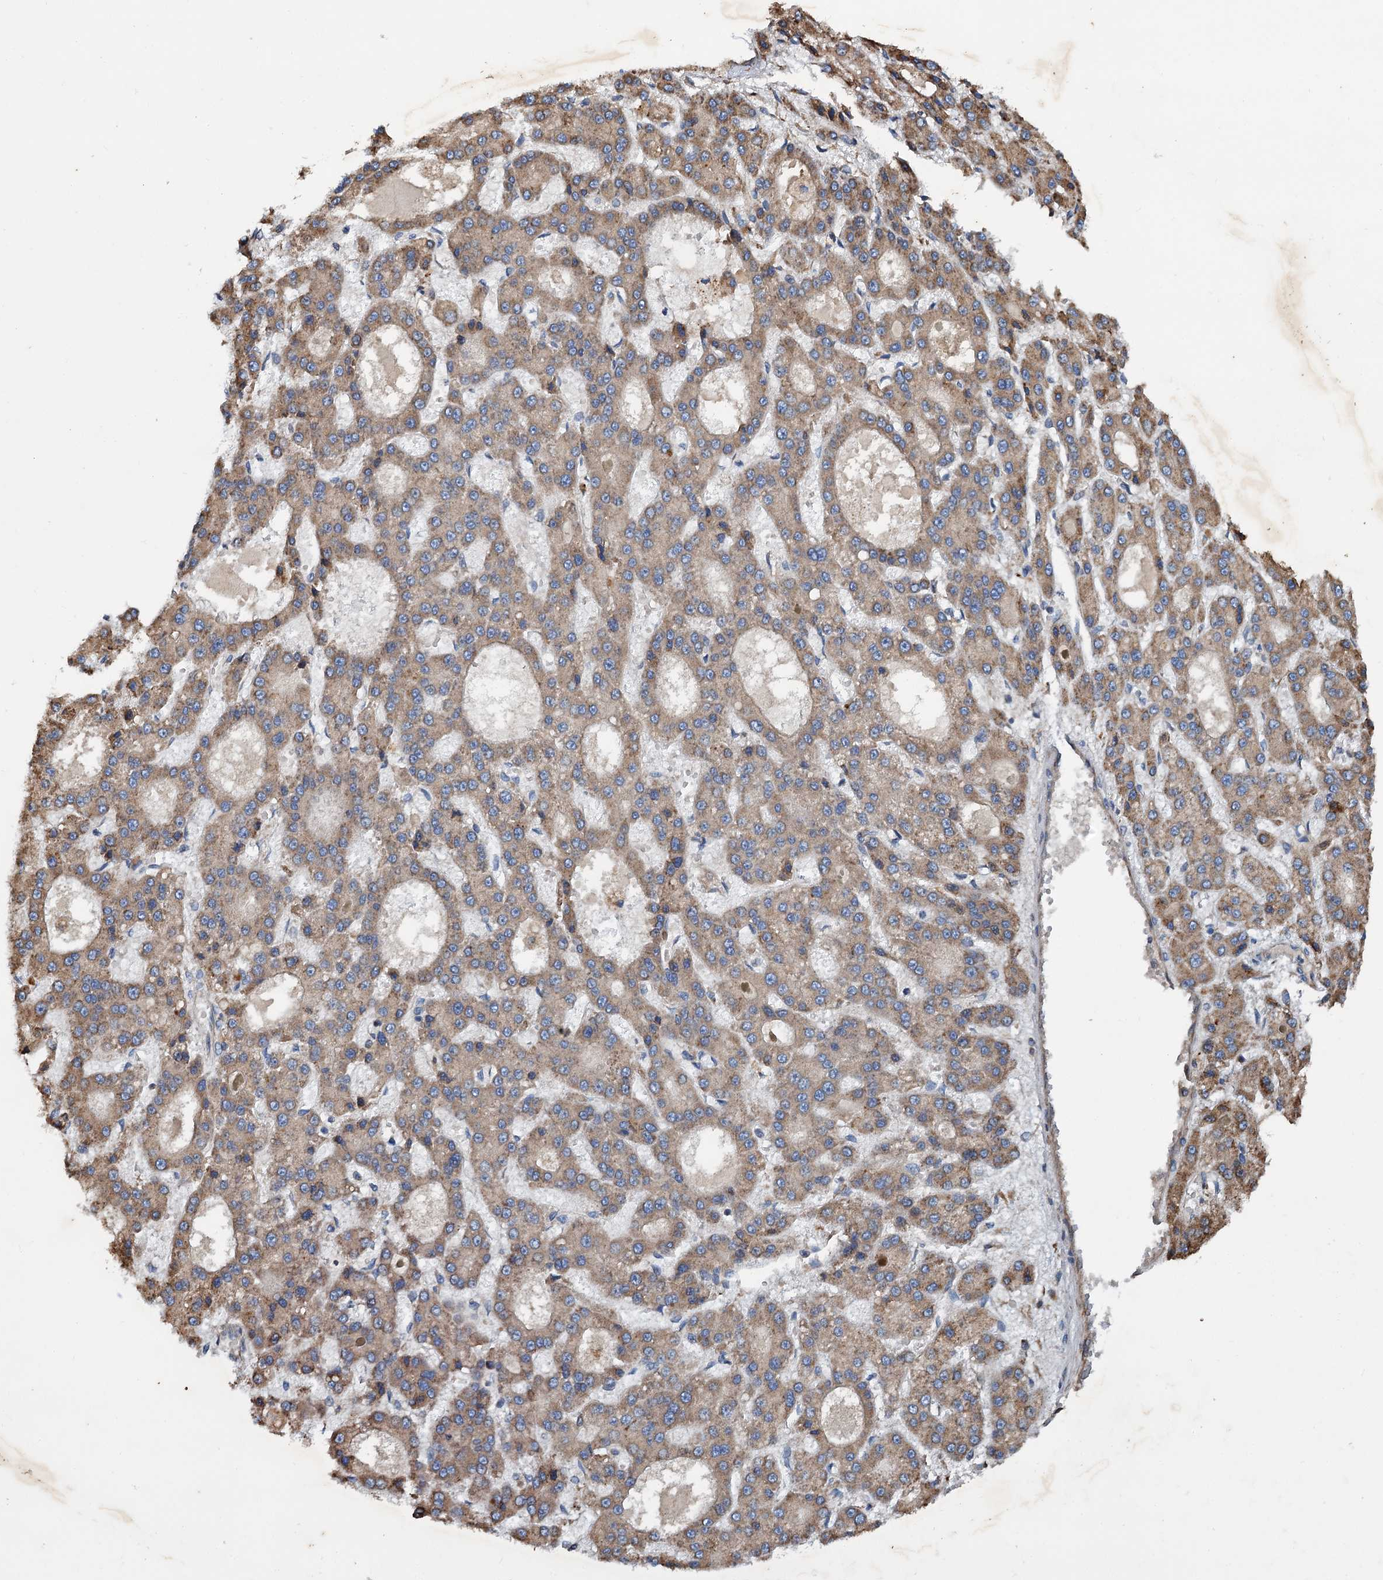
{"staining": {"intensity": "moderate", "quantity": ">75%", "location": "cytoplasmic/membranous"}, "tissue": "liver cancer", "cell_type": "Tumor cells", "image_type": "cancer", "snomed": [{"axis": "morphology", "description": "Carcinoma, Hepatocellular, NOS"}, {"axis": "topography", "description": "Liver"}], "caption": "High-power microscopy captured an immunohistochemistry micrograph of liver cancer, revealing moderate cytoplasmic/membranous staining in about >75% of tumor cells.", "gene": "LINS1", "patient": {"sex": "male", "age": 70}}